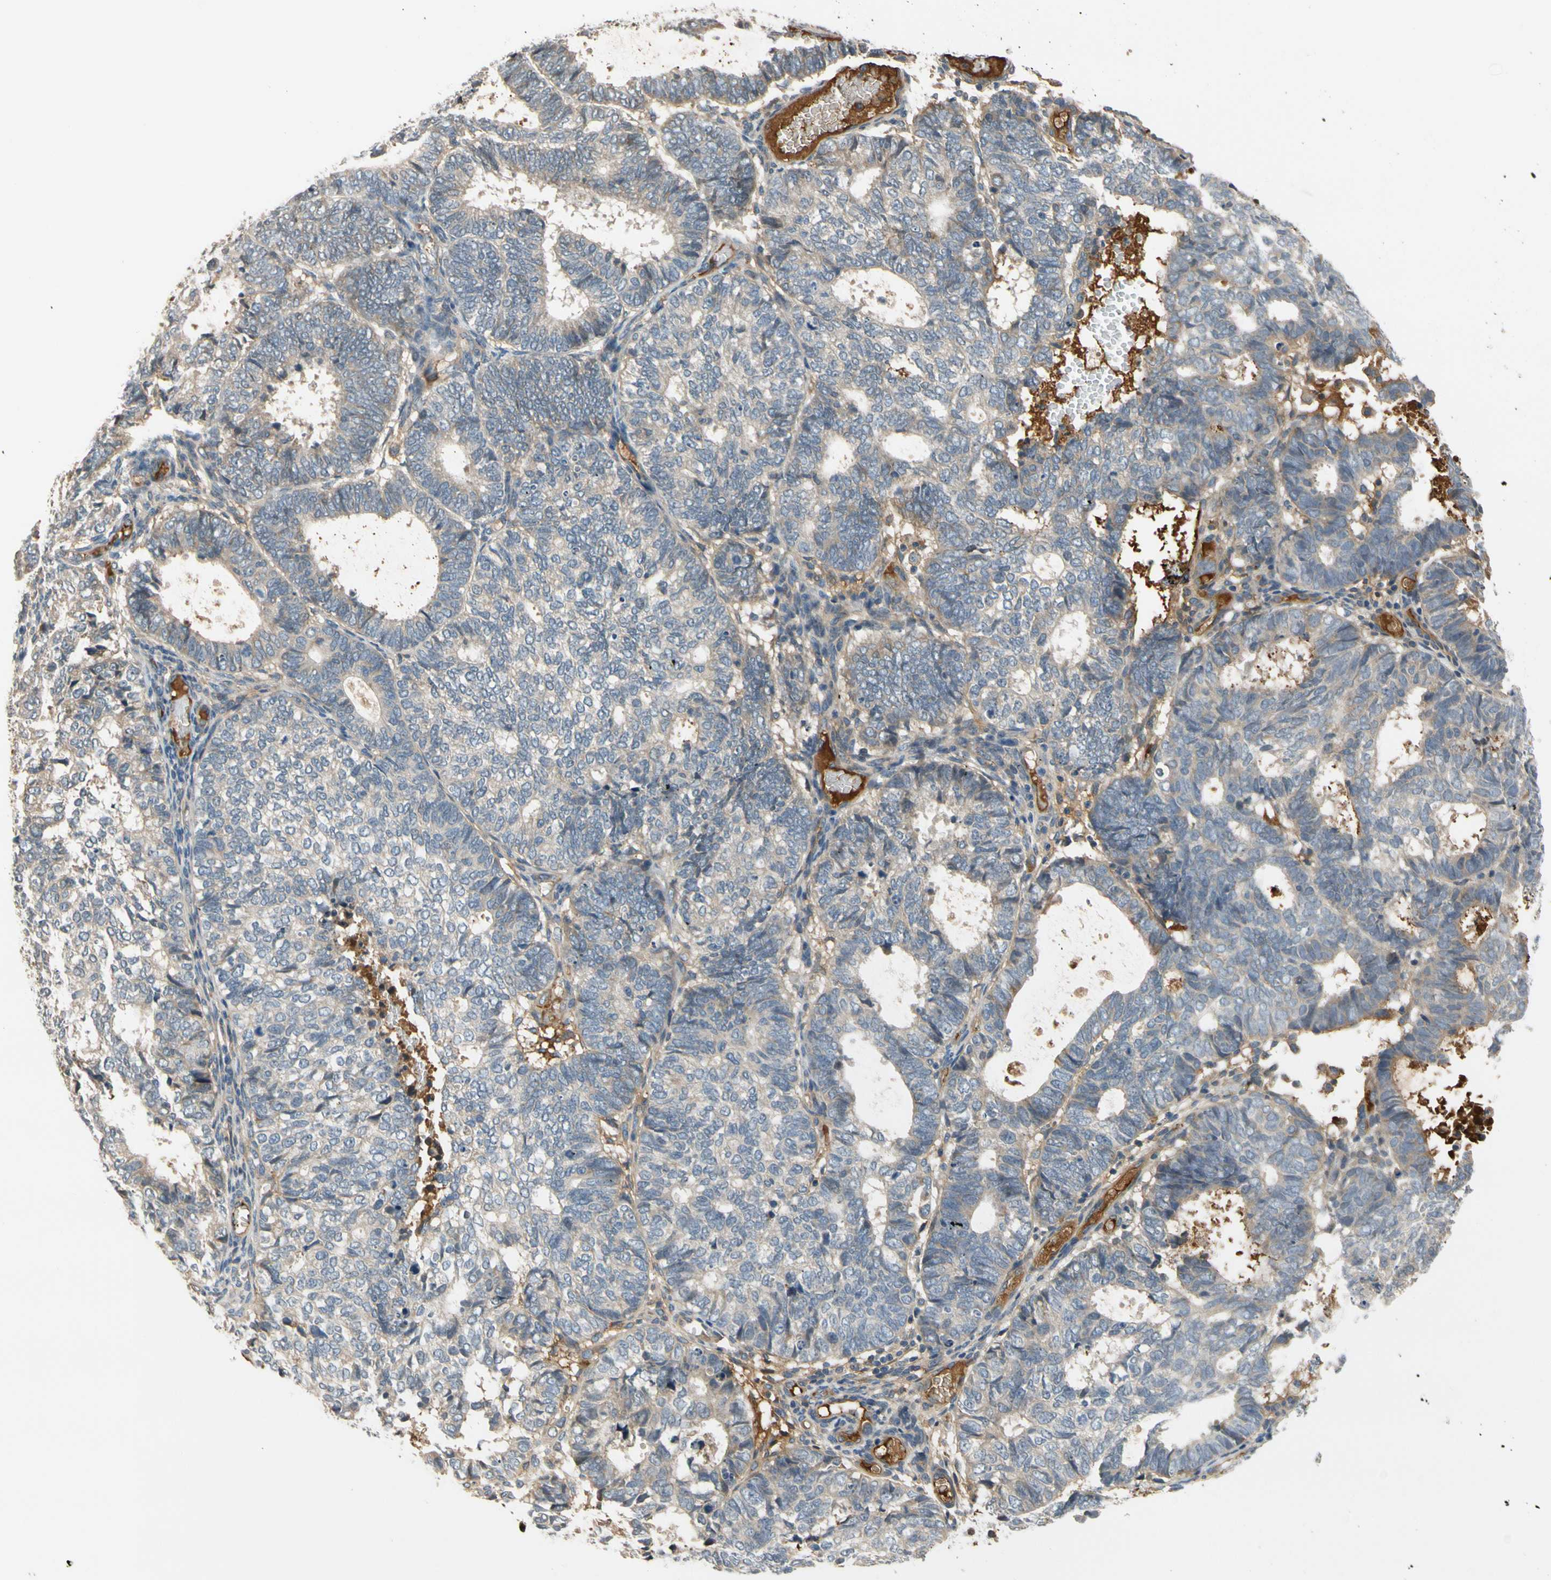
{"staining": {"intensity": "weak", "quantity": ">75%", "location": "cytoplasmic/membranous"}, "tissue": "endometrial cancer", "cell_type": "Tumor cells", "image_type": "cancer", "snomed": [{"axis": "morphology", "description": "Adenocarcinoma, NOS"}, {"axis": "topography", "description": "Uterus"}], "caption": "Immunohistochemistry (DAB (3,3'-diaminobenzidine)) staining of endometrial cancer shows weak cytoplasmic/membranous protein staining in approximately >75% of tumor cells. (Stains: DAB in brown, nuclei in blue, Microscopy: brightfield microscopy at high magnification).", "gene": "C4A", "patient": {"sex": "female", "age": 60}}